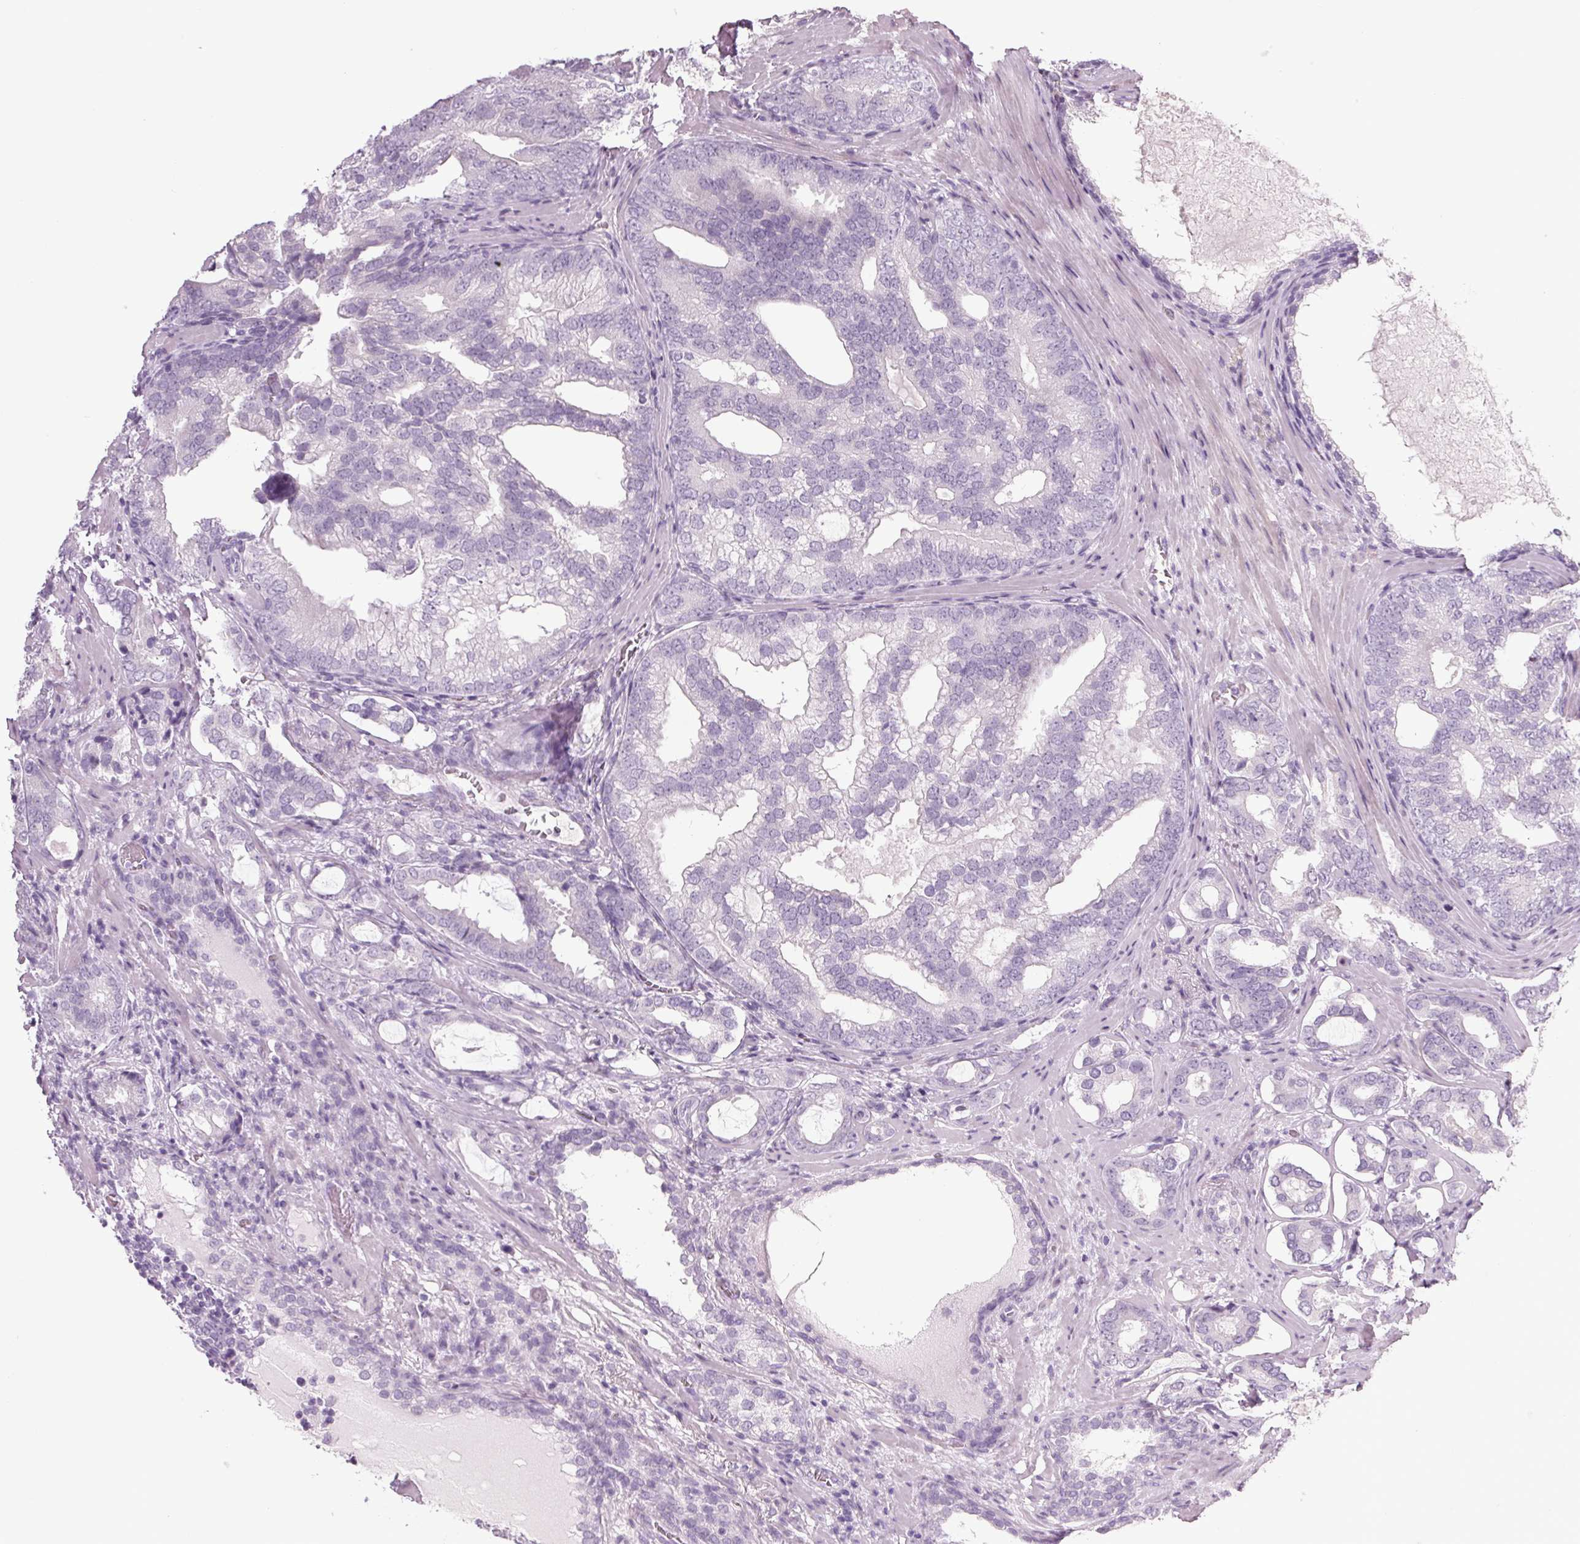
{"staining": {"intensity": "negative", "quantity": "none", "location": "none"}, "tissue": "prostate cancer", "cell_type": "Tumor cells", "image_type": "cancer", "snomed": [{"axis": "morphology", "description": "Adenocarcinoma, High grade"}, {"axis": "topography", "description": "Prostate"}], "caption": "This is a image of immunohistochemistry (IHC) staining of prostate cancer (adenocarcinoma (high-grade)), which shows no expression in tumor cells.", "gene": "PPP1R1A", "patient": {"sex": "male", "age": 75}}